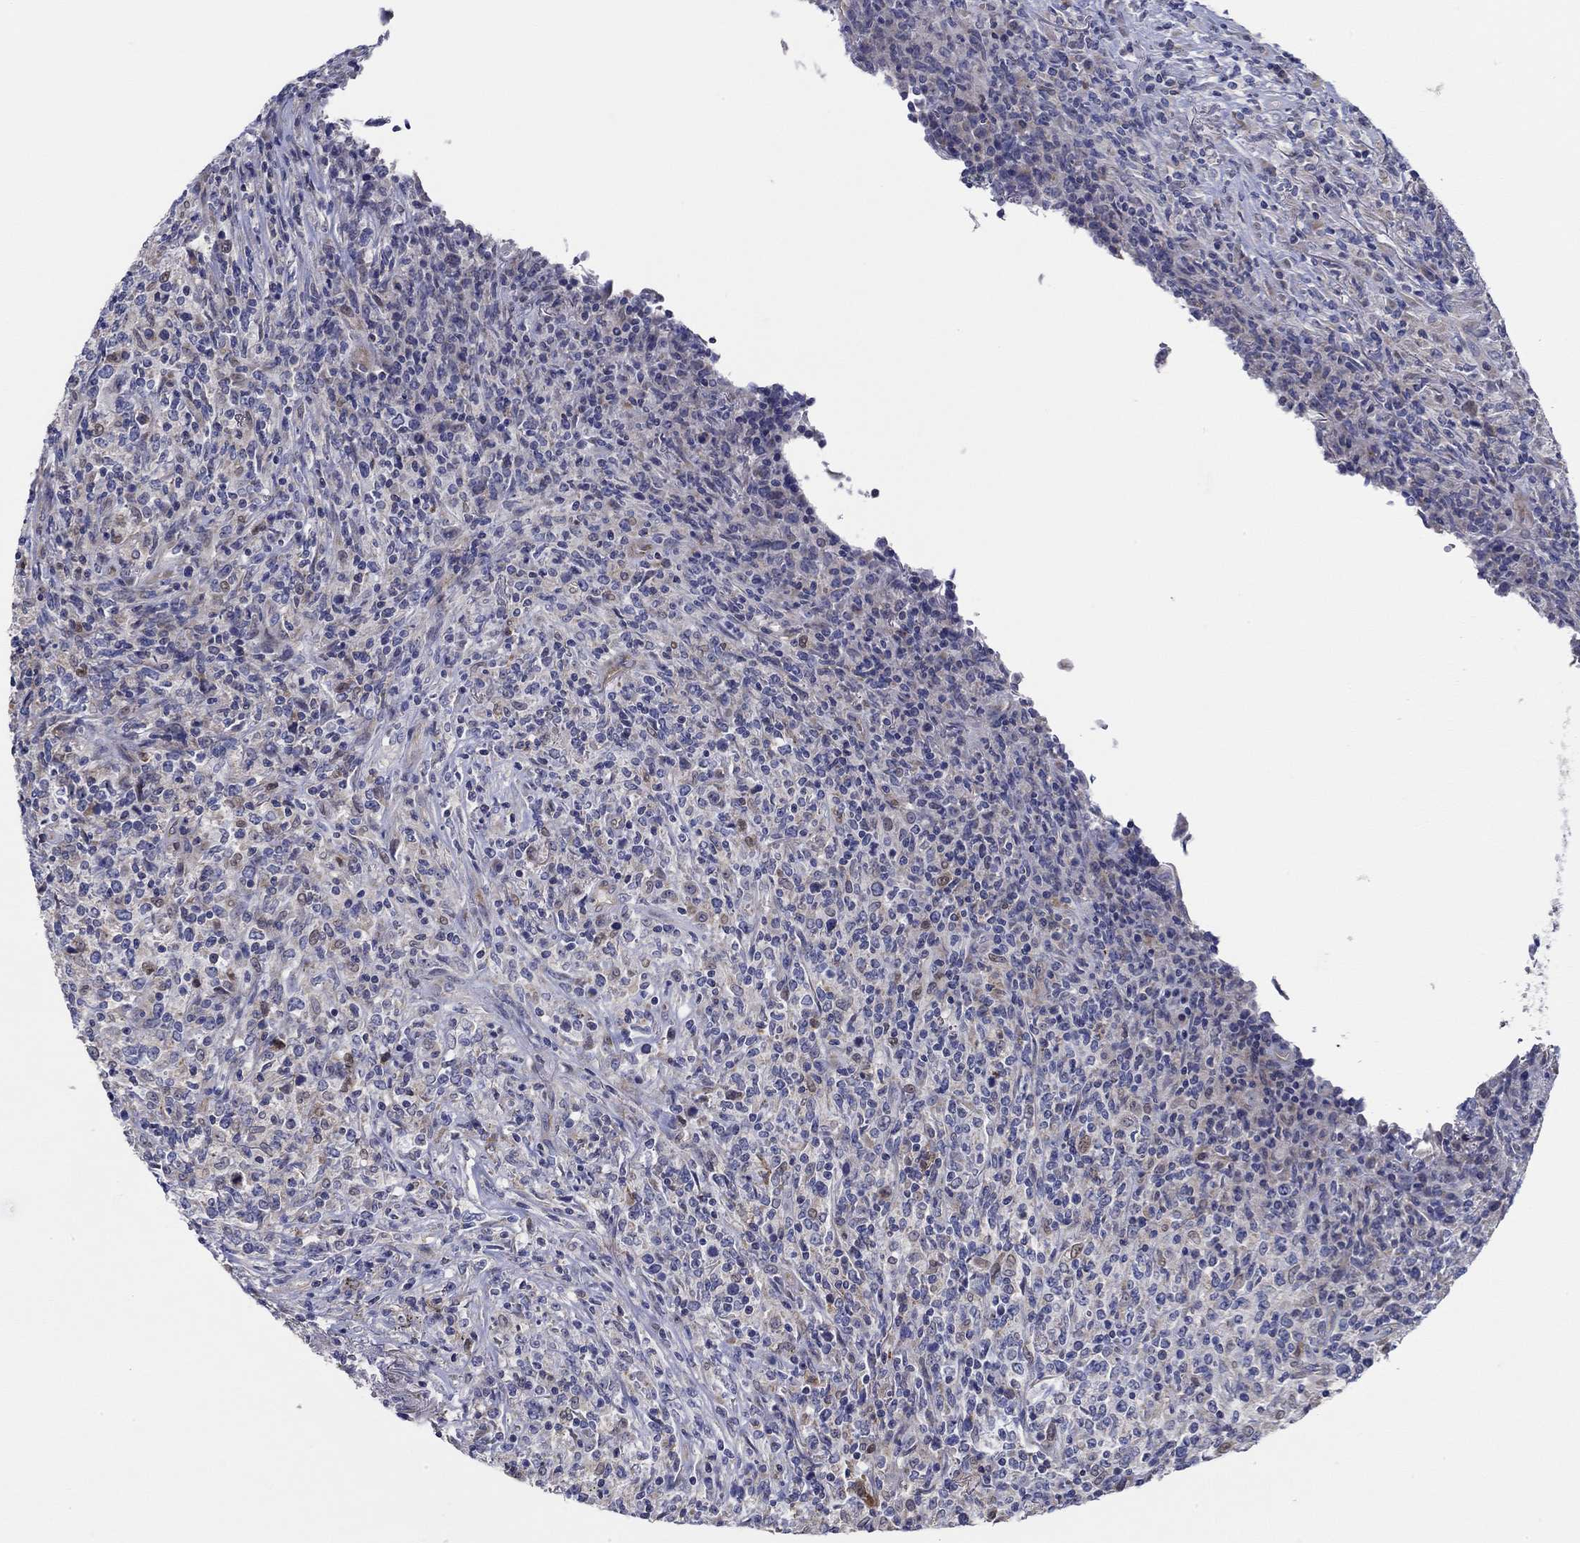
{"staining": {"intensity": "negative", "quantity": "none", "location": "none"}, "tissue": "lymphoma", "cell_type": "Tumor cells", "image_type": "cancer", "snomed": [{"axis": "morphology", "description": "Malignant lymphoma, non-Hodgkin's type, High grade"}, {"axis": "topography", "description": "Lung"}], "caption": "Photomicrograph shows no protein staining in tumor cells of high-grade malignant lymphoma, non-Hodgkin's type tissue. (Brightfield microscopy of DAB (3,3'-diaminobenzidine) IHC at high magnification).", "gene": "CFAP61", "patient": {"sex": "male", "age": 79}}